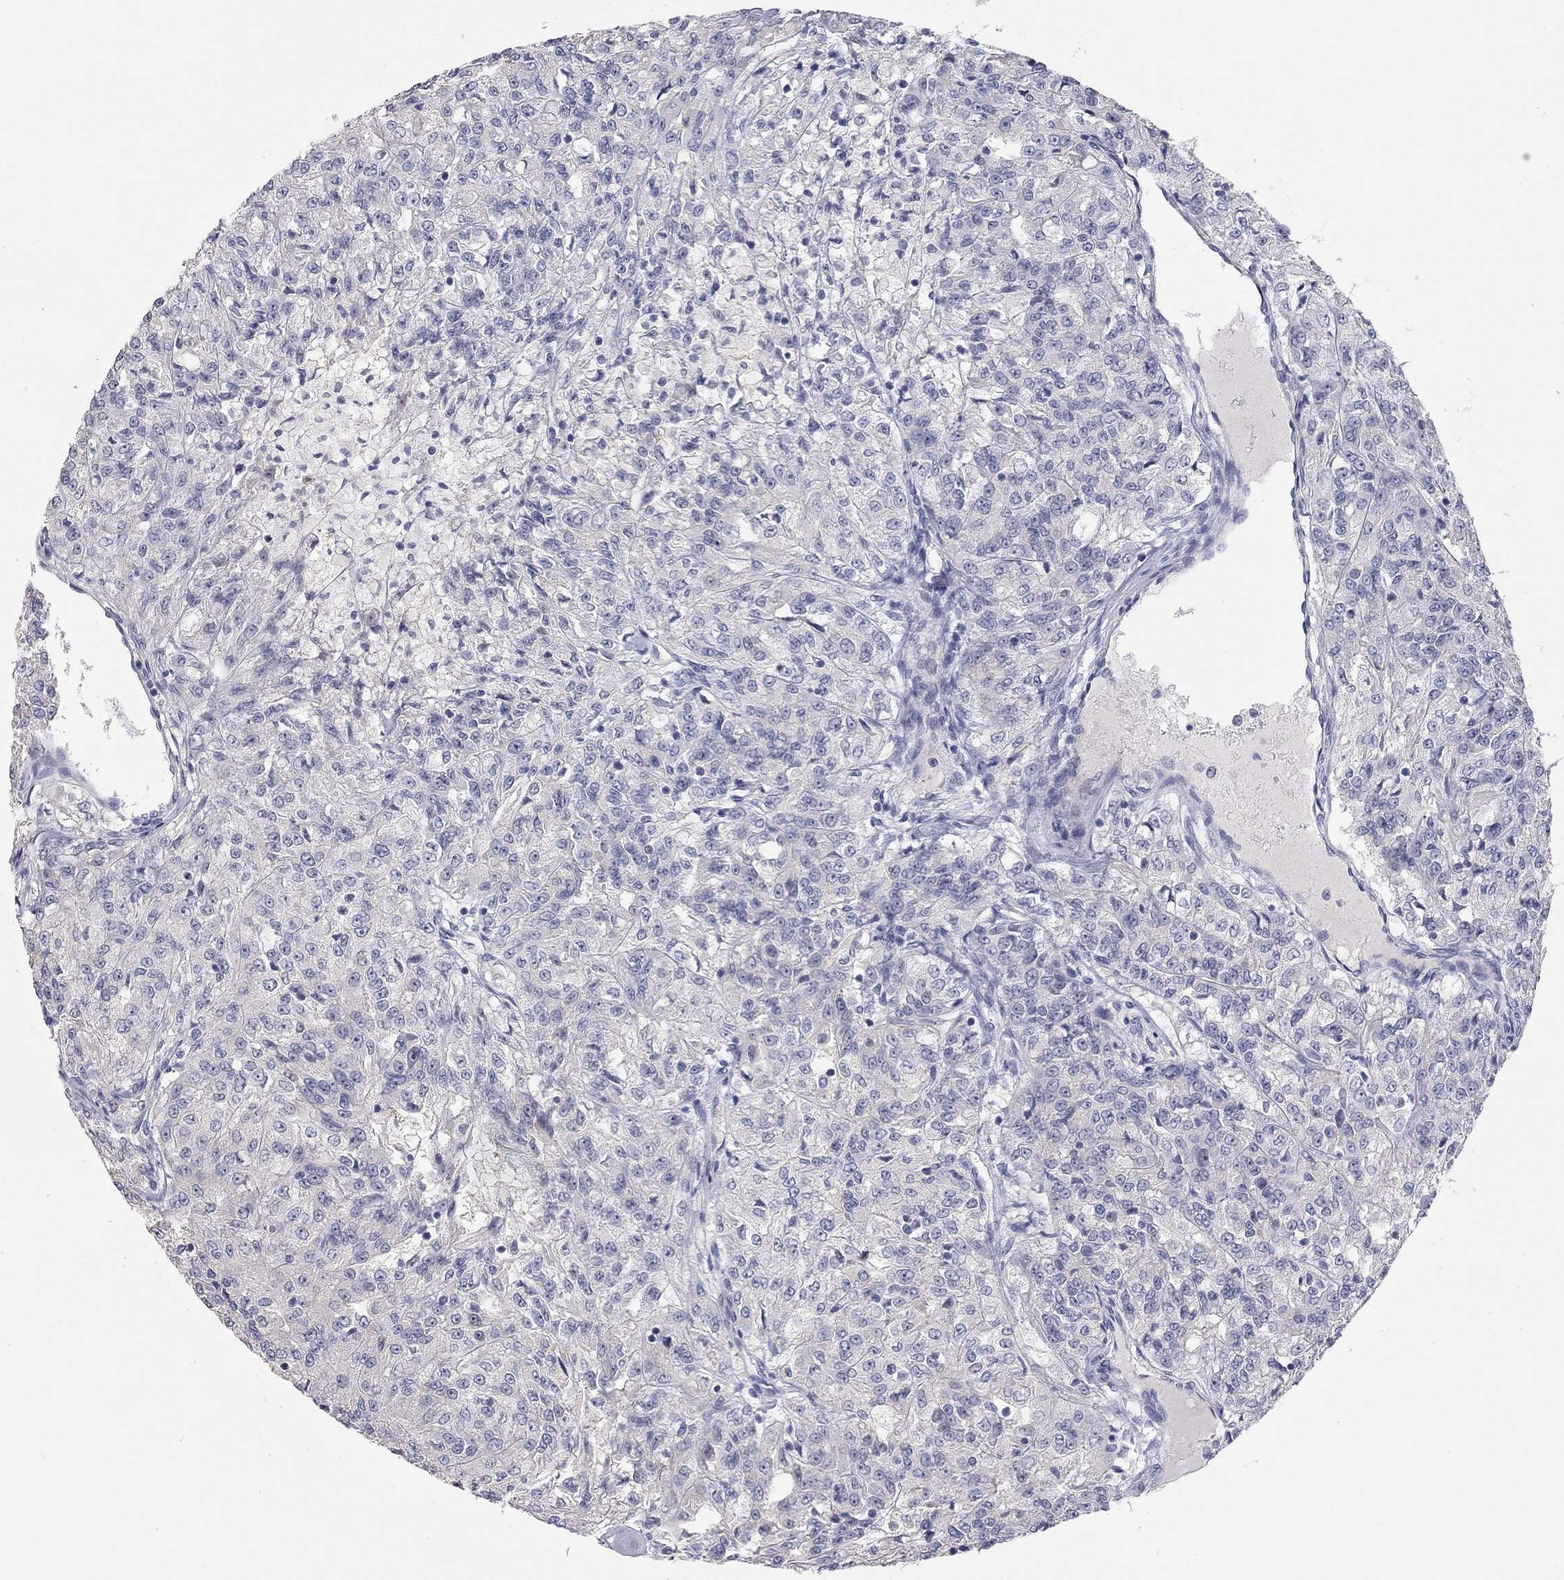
{"staining": {"intensity": "negative", "quantity": "none", "location": "none"}, "tissue": "renal cancer", "cell_type": "Tumor cells", "image_type": "cancer", "snomed": [{"axis": "morphology", "description": "Adenocarcinoma, NOS"}, {"axis": "topography", "description": "Kidney"}], "caption": "Renal cancer was stained to show a protein in brown. There is no significant expression in tumor cells.", "gene": "PAPSS2", "patient": {"sex": "female", "age": 63}}